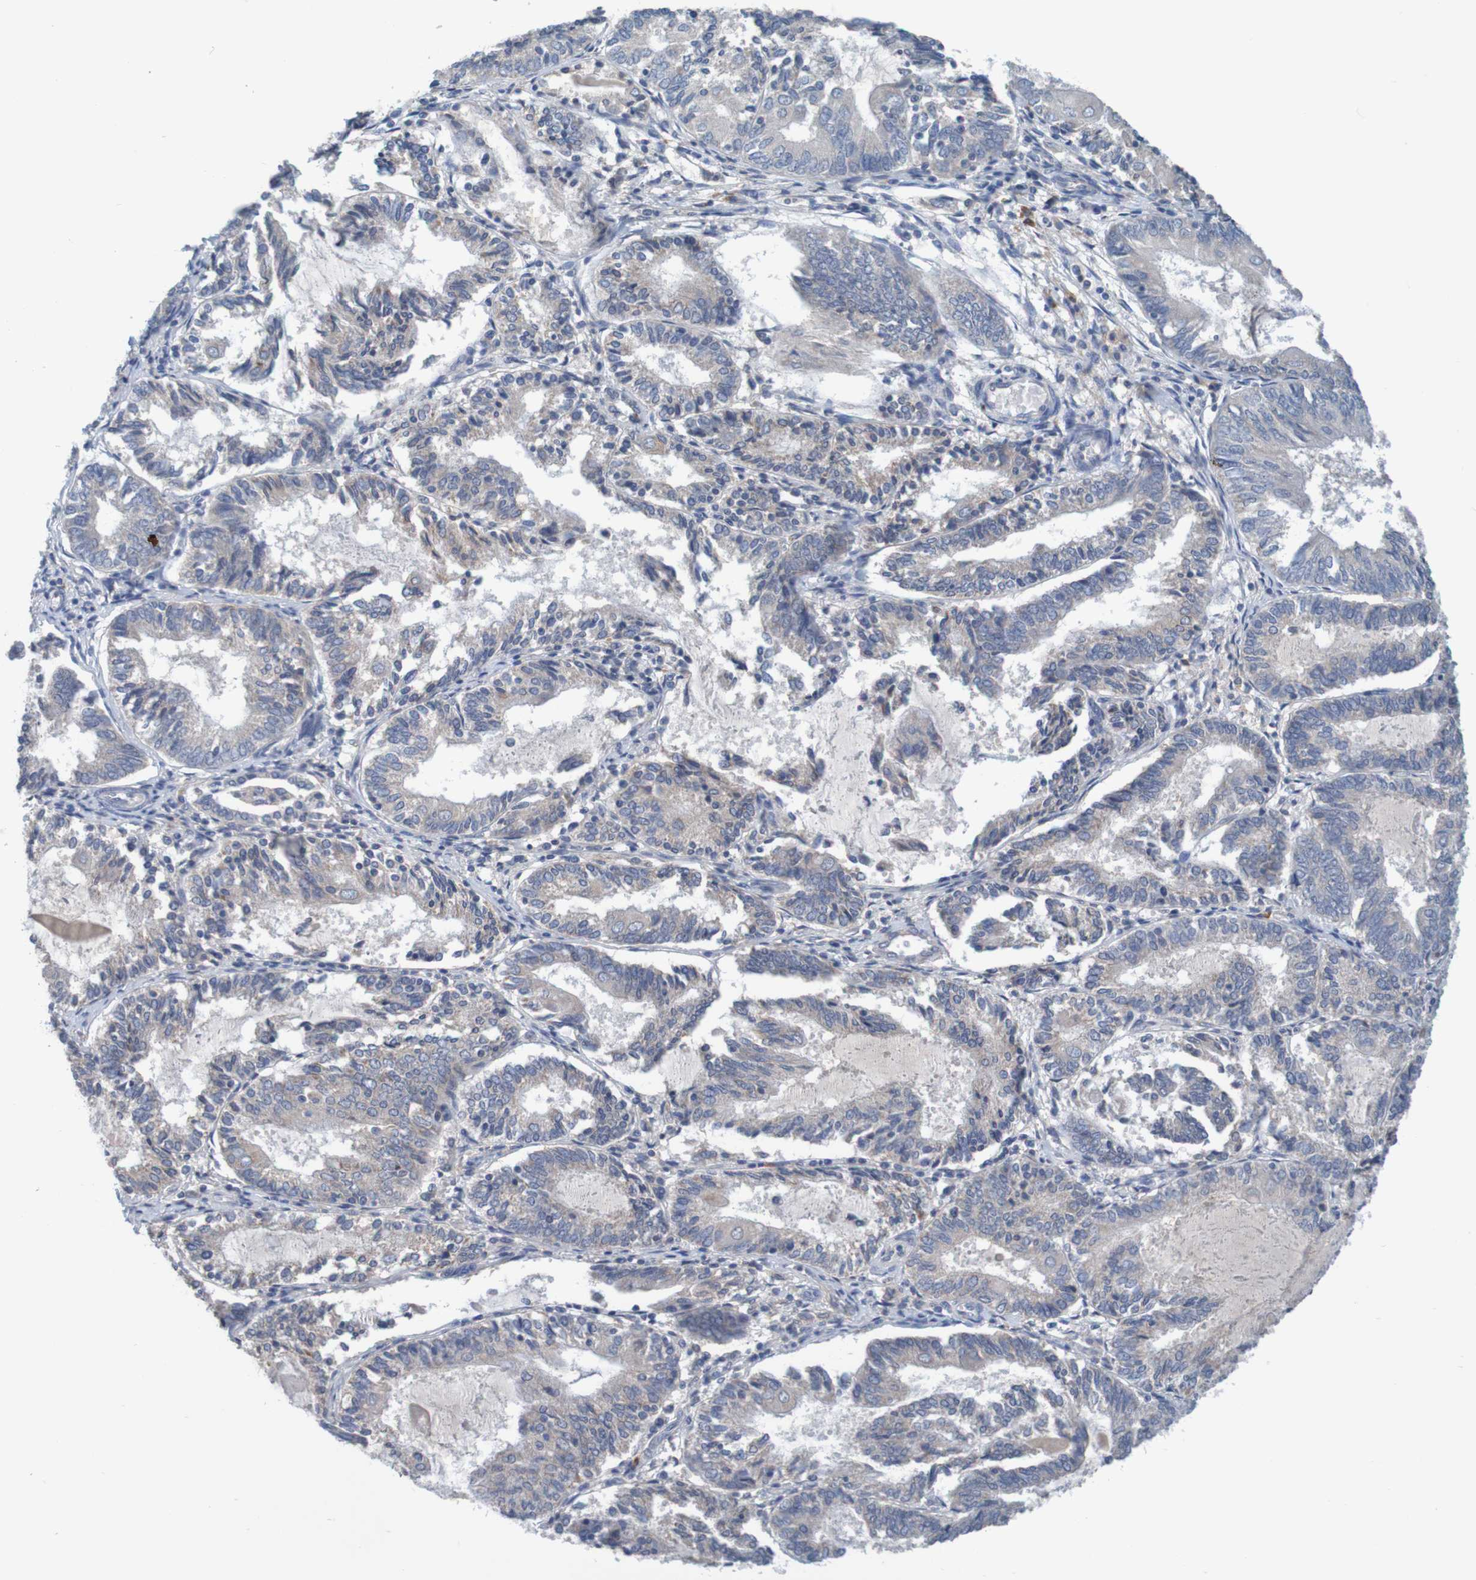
{"staining": {"intensity": "weak", "quantity": "<25%", "location": "cytoplasmic/membranous"}, "tissue": "endometrial cancer", "cell_type": "Tumor cells", "image_type": "cancer", "snomed": [{"axis": "morphology", "description": "Adenocarcinoma, NOS"}, {"axis": "topography", "description": "Endometrium"}], "caption": "Adenocarcinoma (endometrial) stained for a protein using immunohistochemistry reveals no staining tumor cells.", "gene": "LTA", "patient": {"sex": "female", "age": 81}}